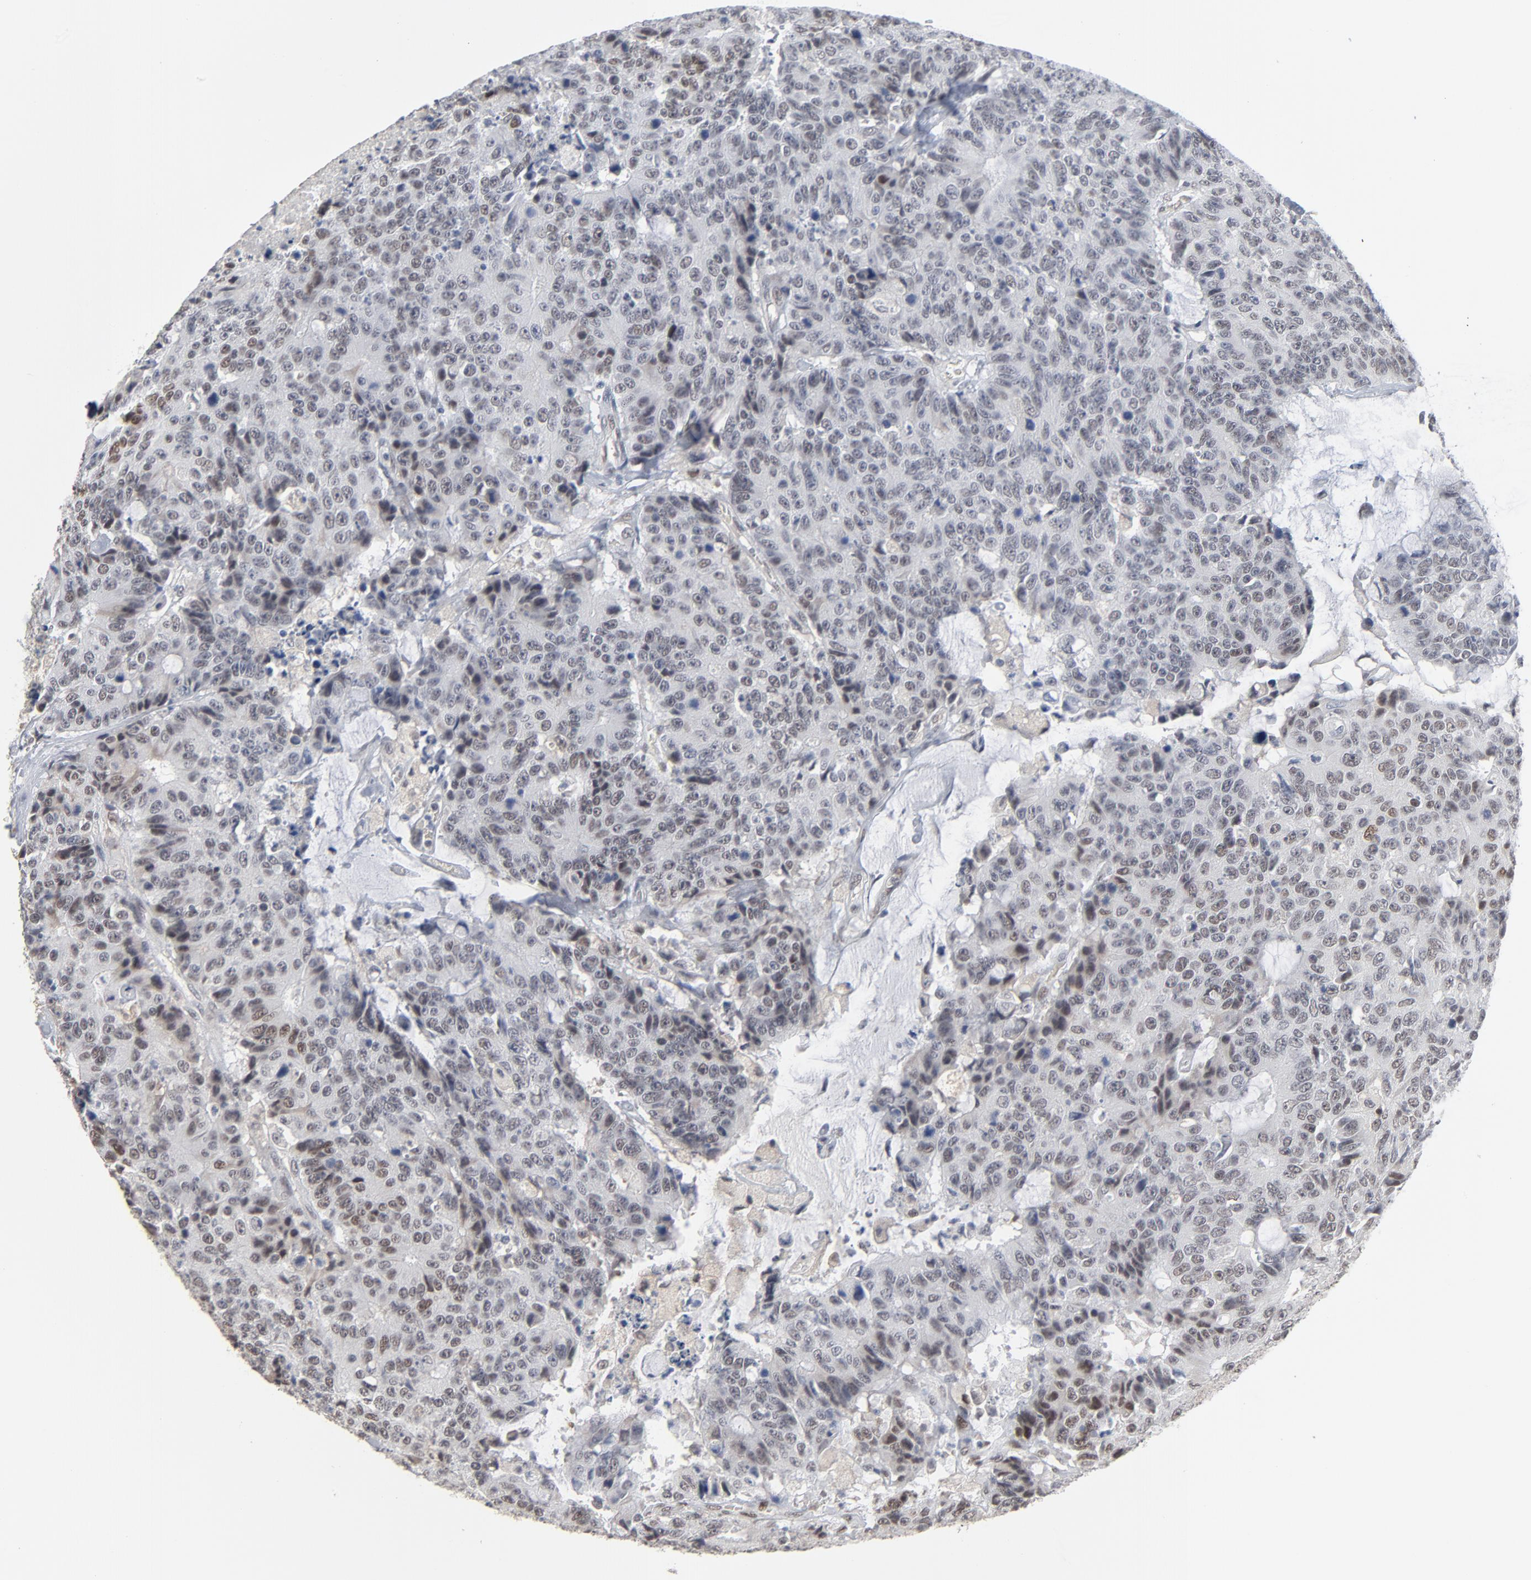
{"staining": {"intensity": "weak", "quantity": "<25%", "location": "nuclear"}, "tissue": "colorectal cancer", "cell_type": "Tumor cells", "image_type": "cancer", "snomed": [{"axis": "morphology", "description": "Adenocarcinoma, NOS"}, {"axis": "topography", "description": "Colon"}], "caption": "High magnification brightfield microscopy of colorectal cancer (adenocarcinoma) stained with DAB (brown) and counterstained with hematoxylin (blue): tumor cells show no significant expression.", "gene": "ATF7", "patient": {"sex": "female", "age": 86}}